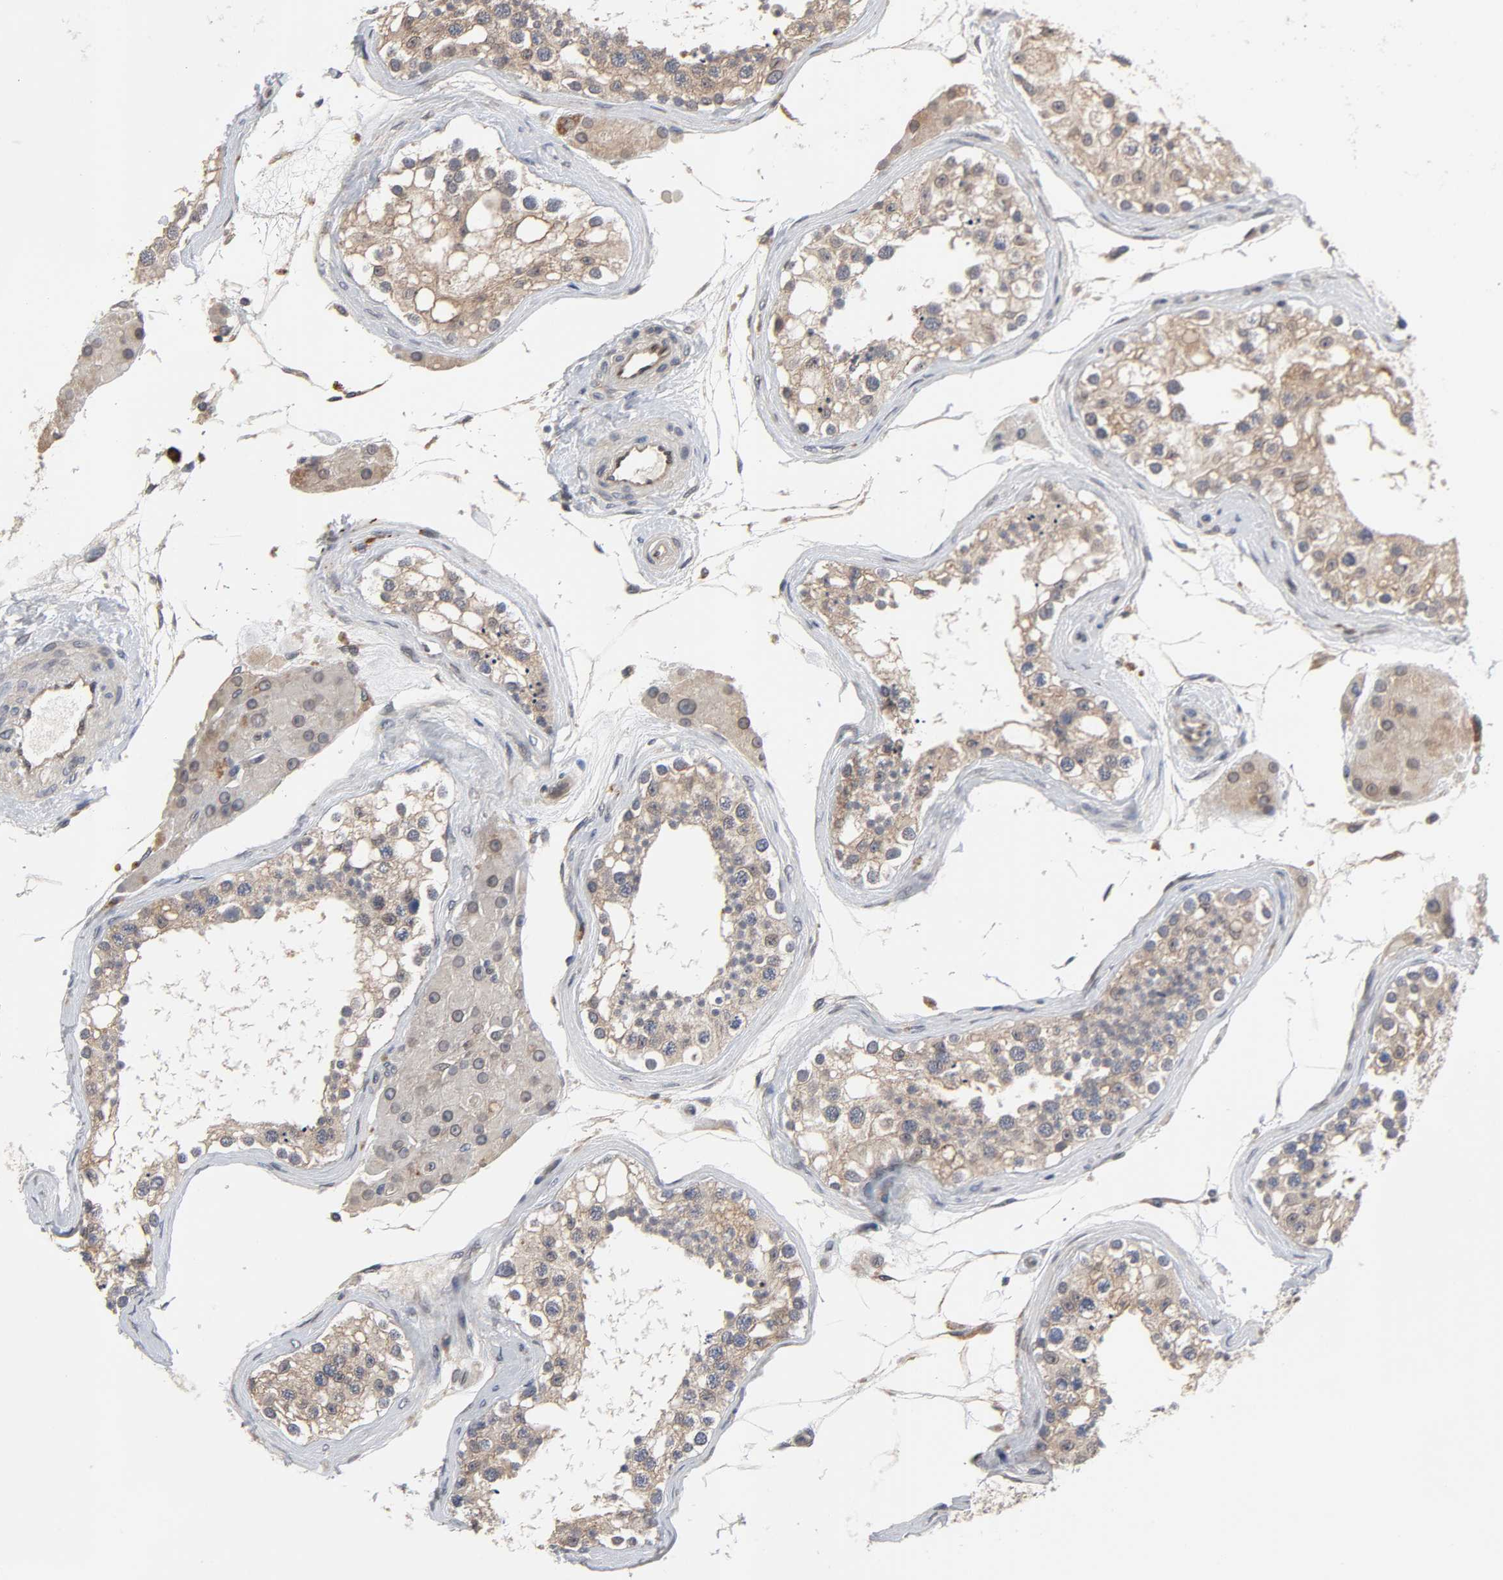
{"staining": {"intensity": "moderate", "quantity": ">75%", "location": "cytoplasmic/membranous,nuclear"}, "tissue": "testis", "cell_type": "Cells in seminiferous ducts", "image_type": "normal", "snomed": [{"axis": "morphology", "description": "Normal tissue, NOS"}, {"axis": "topography", "description": "Testis"}], "caption": "Approximately >75% of cells in seminiferous ducts in normal human testis reveal moderate cytoplasmic/membranous,nuclear protein staining as visualized by brown immunohistochemical staining.", "gene": "CCDC175", "patient": {"sex": "male", "age": 68}}